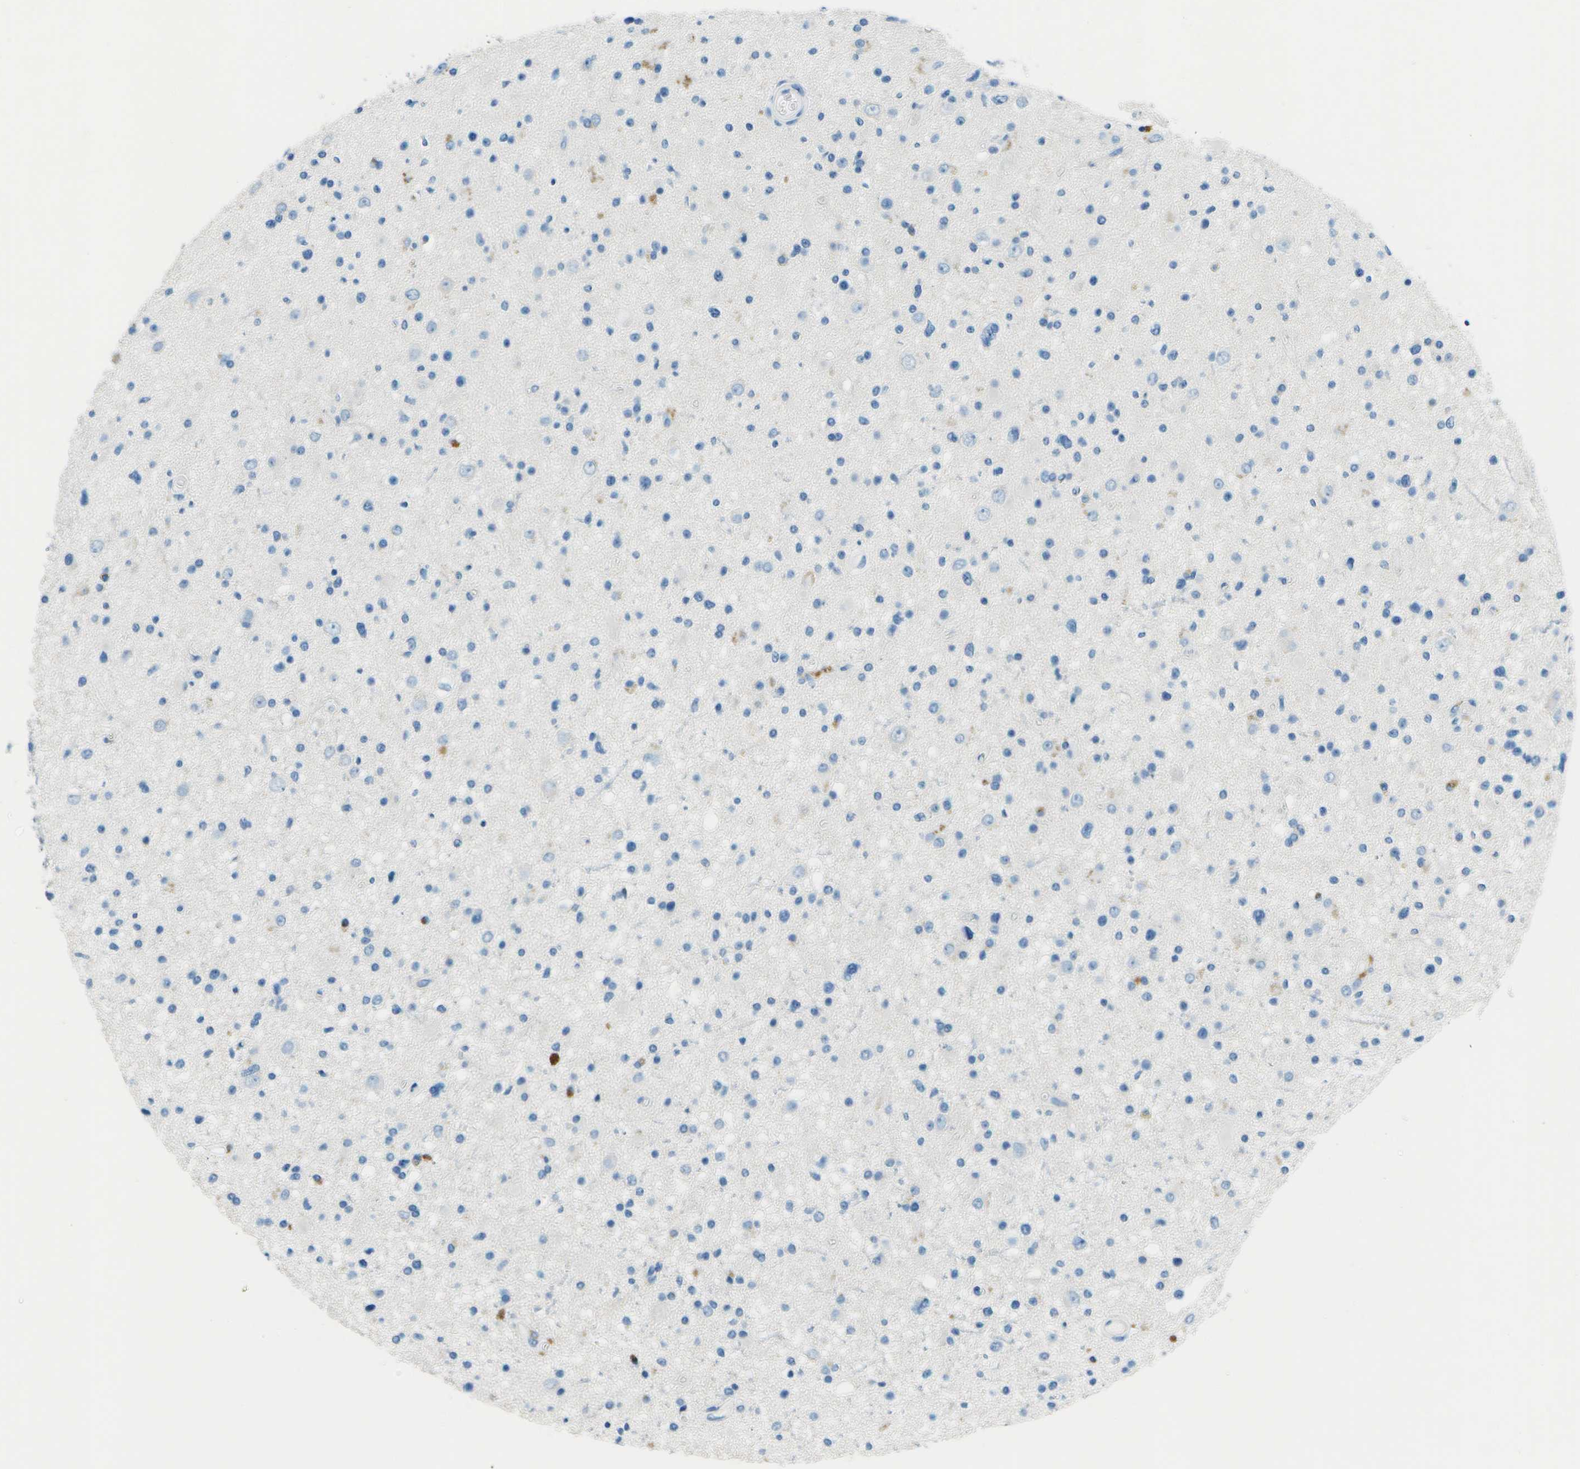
{"staining": {"intensity": "negative", "quantity": "none", "location": "none"}, "tissue": "glioma", "cell_type": "Tumor cells", "image_type": "cancer", "snomed": [{"axis": "morphology", "description": "Glioma, malignant, High grade"}, {"axis": "topography", "description": "Brain"}], "caption": "Tumor cells show no significant protein staining in glioma. (Brightfield microscopy of DAB (3,3'-diaminobenzidine) immunohistochemistry (IHC) at high magnification).", "gene": "SLC16A10", "patient": {"sex": "male", "age": 33}}